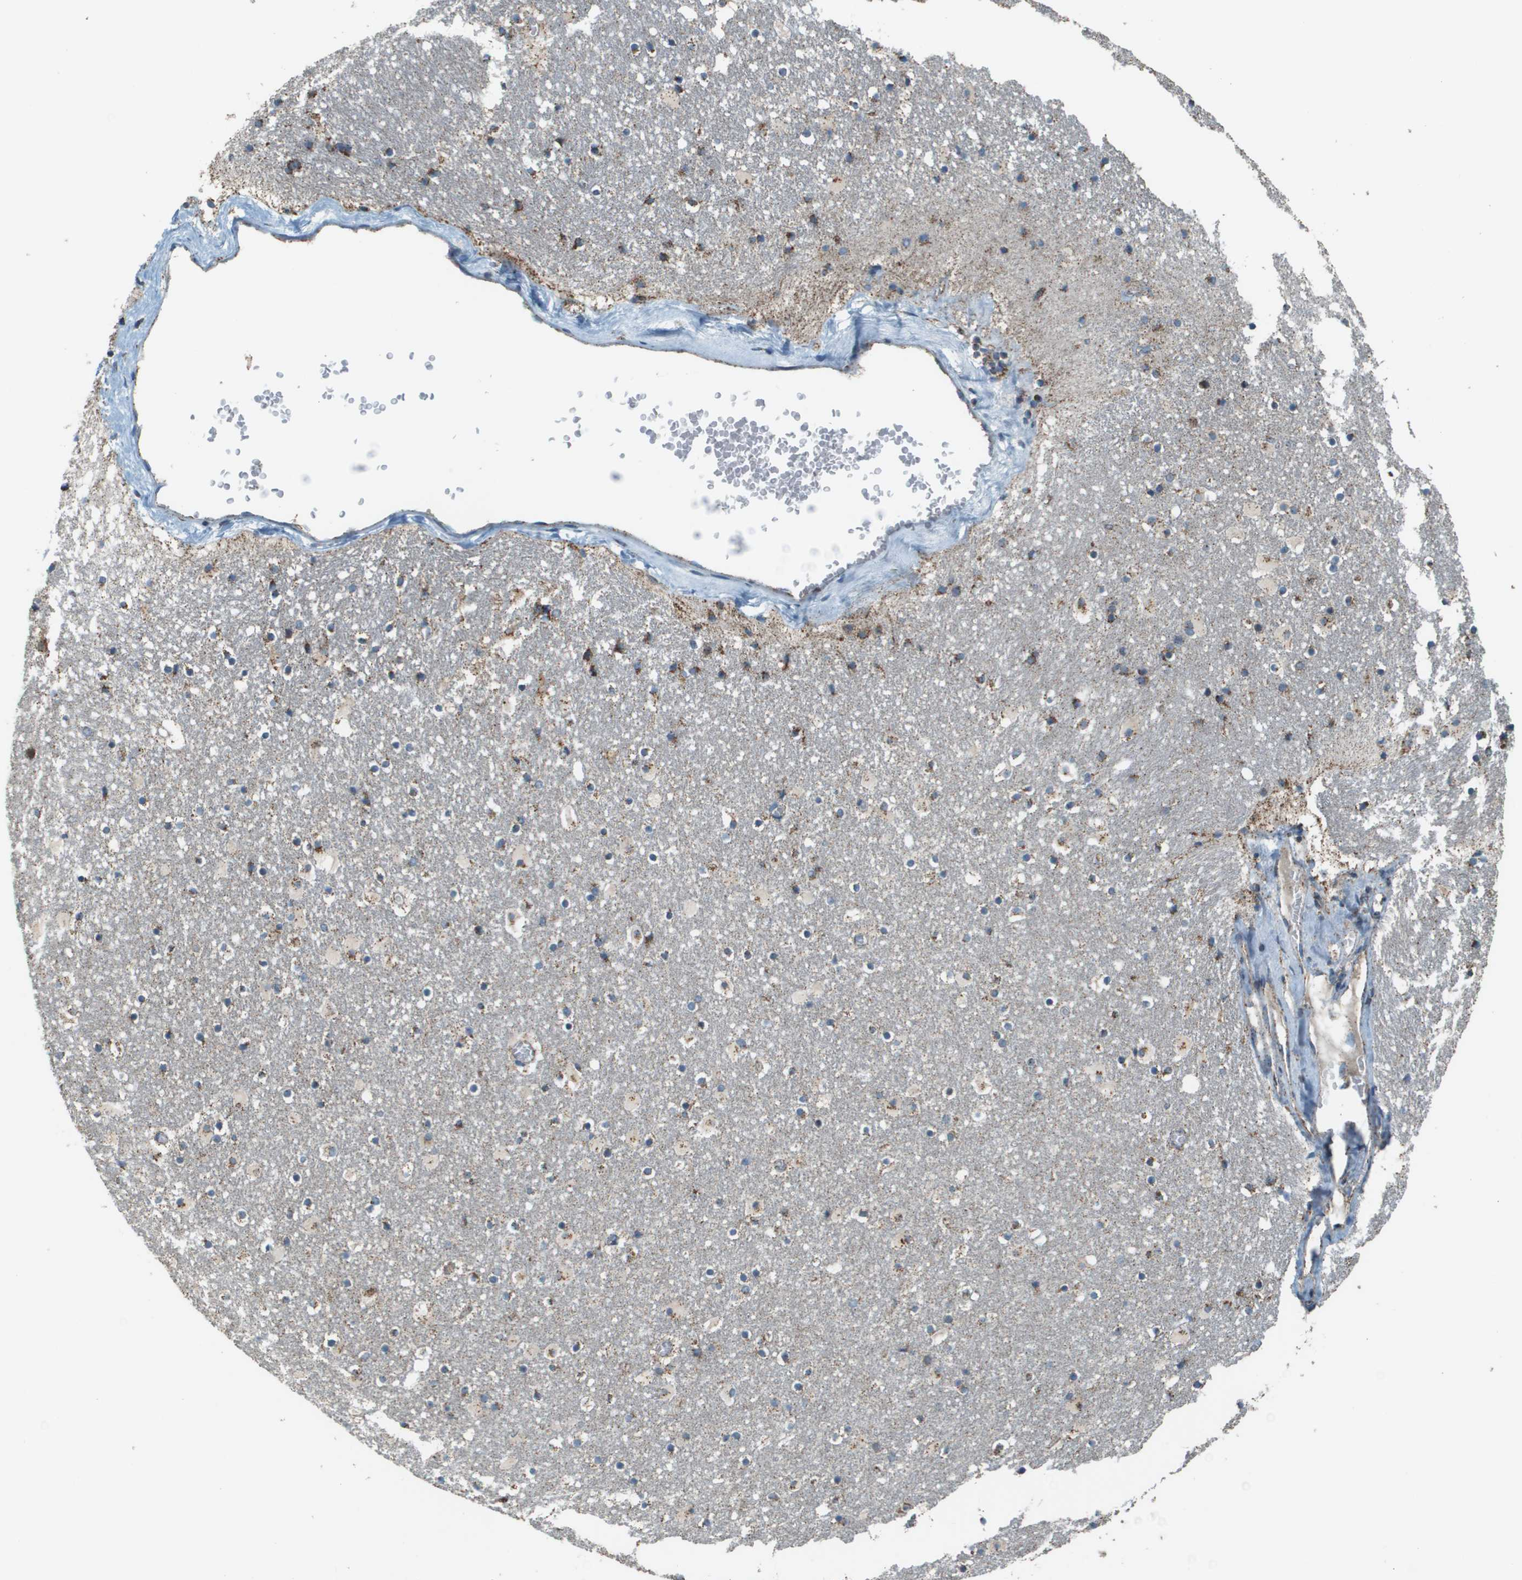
{"staining": {"intensity": "weak", "quantity": "25%-75%", "location": "cytoplasmic/membranous"}, "tissue": "caudate", "cell_type": "Glial cells", "image_type": "normal", "snomed": [{"axis": "morphology", "description": "Normal tissue, NOS"}, {"axis": "topography", "description": "Lateral ventricle wall"}], "caption": "Benign caudate exhibits weak cytoplasmic/membranous staining in about 25%-75% of glial cells, visualized by immunohistochemistry. (IHC, brightfield microscopy, high magnification).", "gene": "FH", "patient": {"sex": "male", "age": 45}}